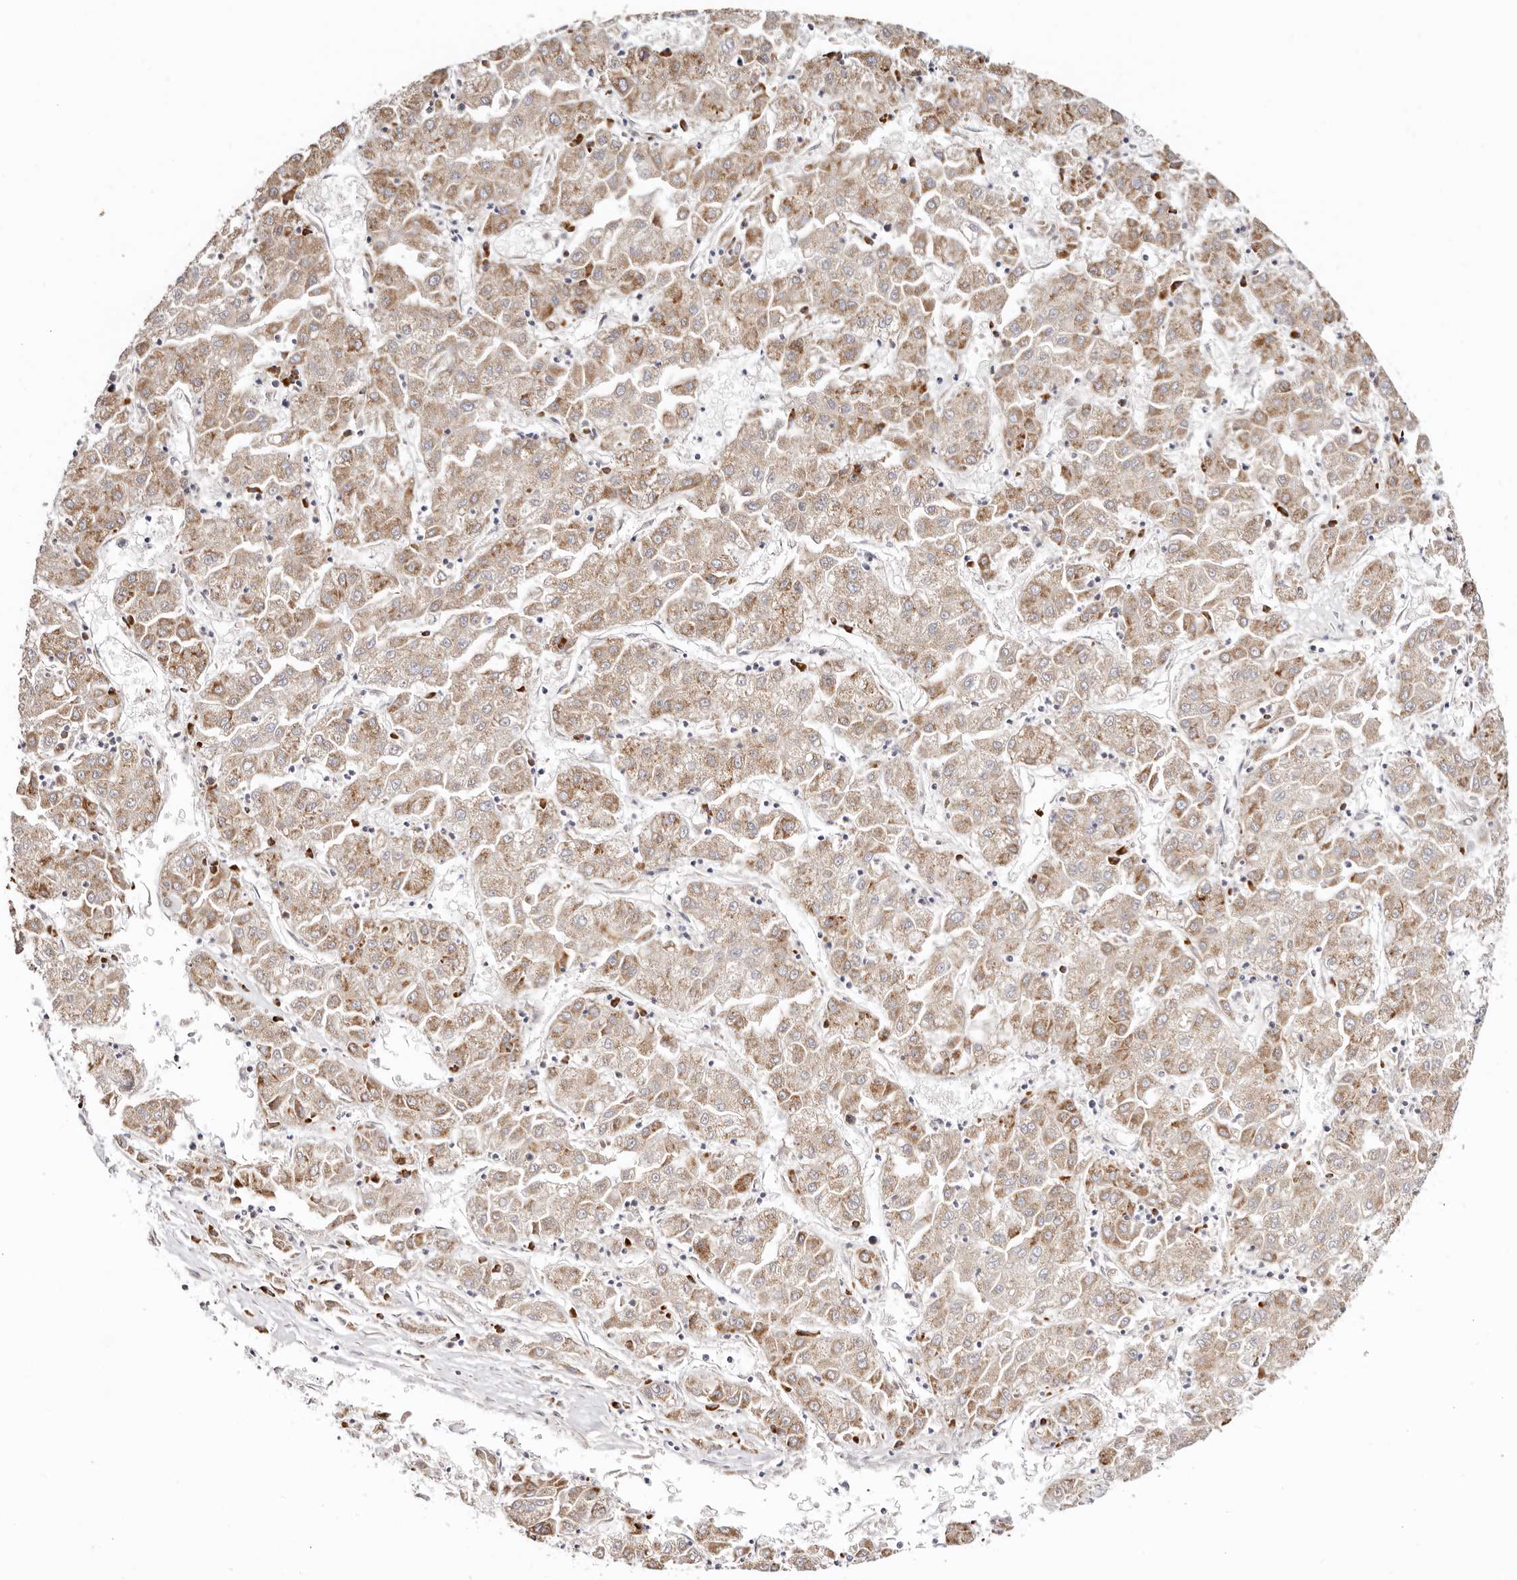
{"staining": {"intensity": "moderate", "quantity": "25%-75%", "location": "cytoplasmic/membranous"}, "tissue": "liver cancer", "cell_type": "Tumor cells", "image_type": "cancer", "snomed": [{"axis": "morphology", "description": "Carcinoma, Hepatocellular, NOS"}, {"axis": "topography", "description": "Liver"}], "caption": "Hepatocellular carcinoma (liver) stained for a protein (brown) displays moderate cytoplasmic/membranous positive staining in about 25%-75% of tumor cells.", "gene": "BCL2L15", "patient": {"sex": "male", "age": 72}}